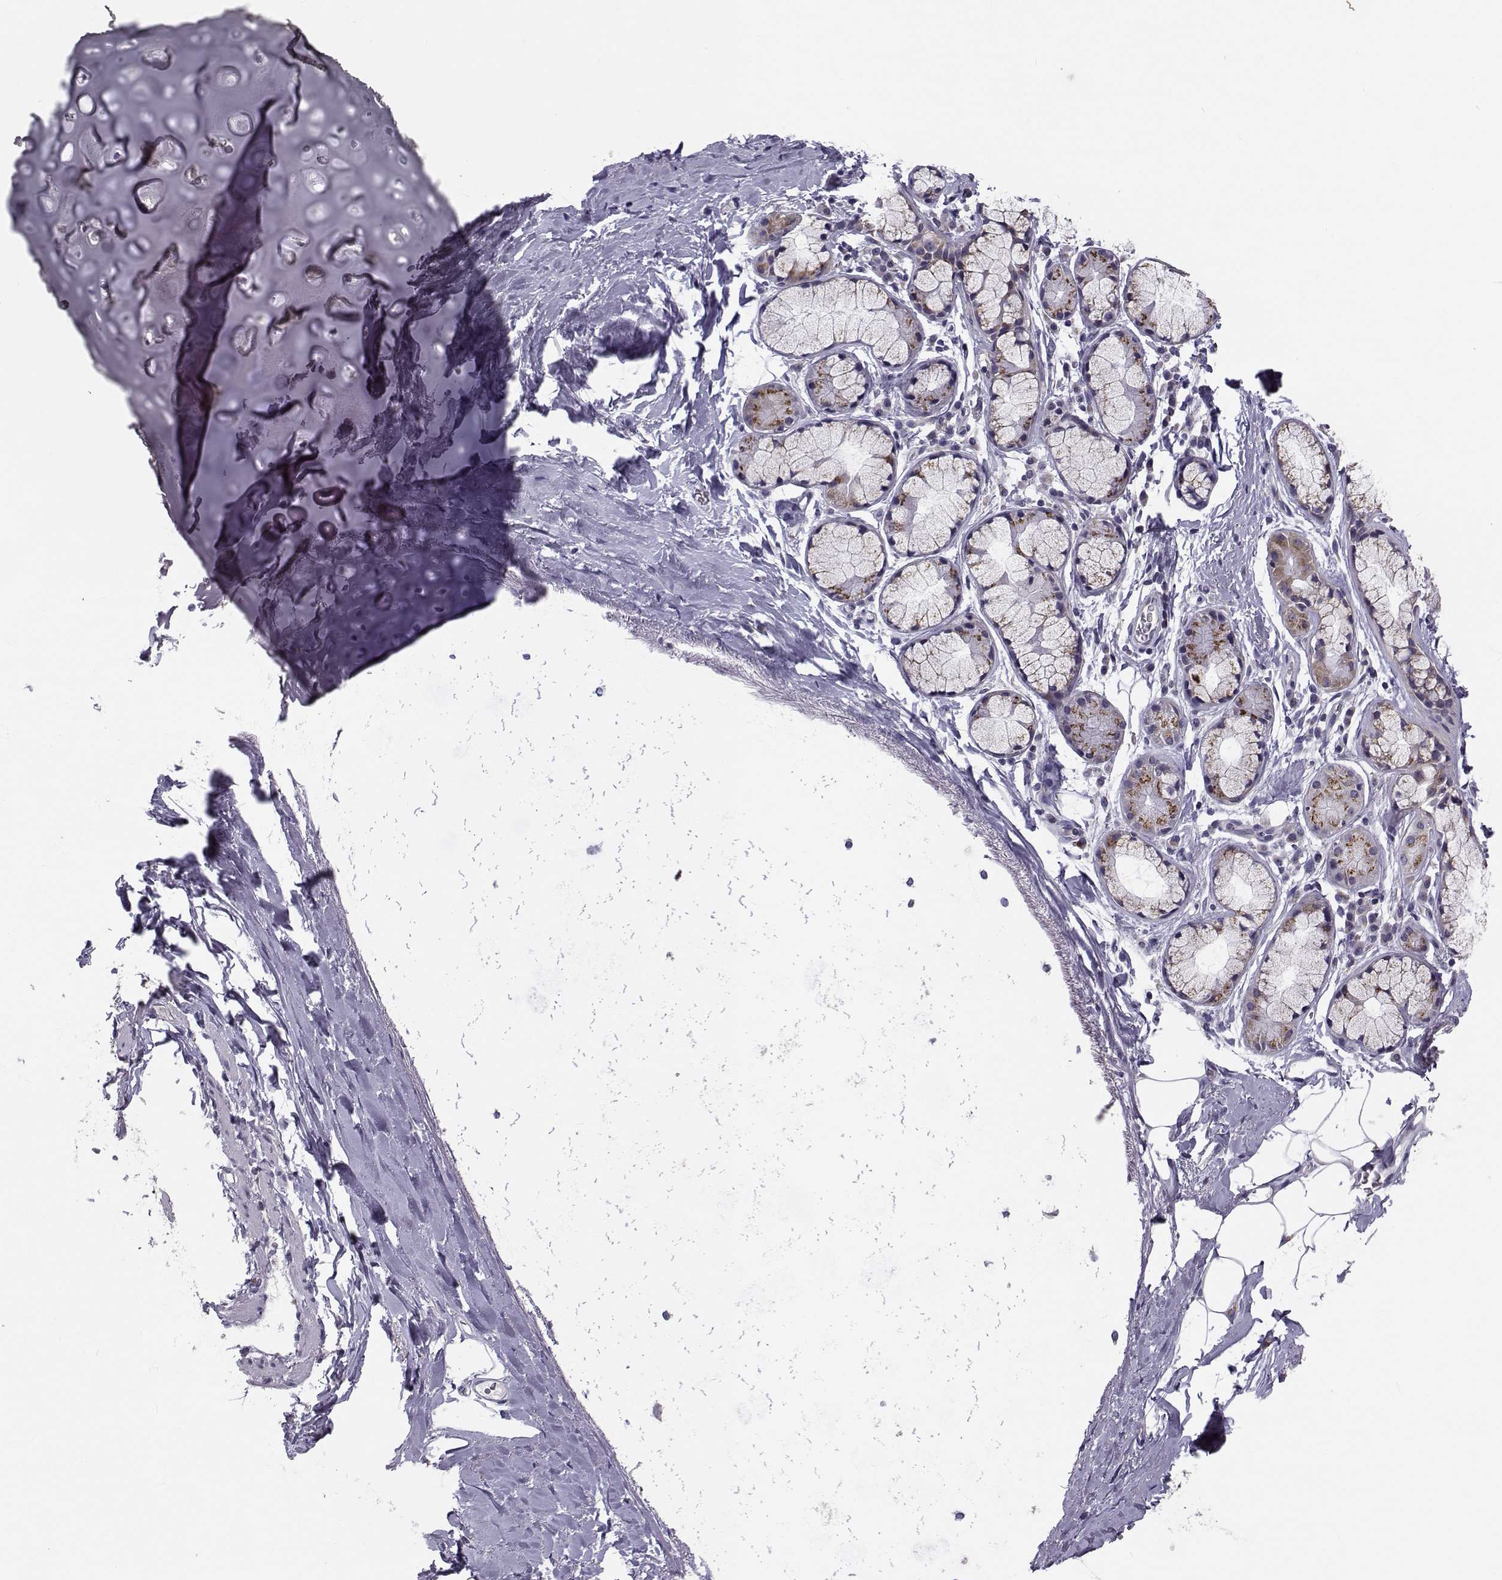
{"staining": {"intensity": "negative", "quantity": "none", "location": "none"}, "tissue": "soft tissue", "cell_type": "Chondrocytes", "image_type": "normal", "snomed": [{"axis": "morphology", "description": "Normal tissue, NOS"}, {"axis": "topography", "description": "Bronchus"}, {"axis": "topography", "description": "Lung"}], "caption": "DAB (3,3'-diaminobenzidine) immunohistochemical staining of benign human soft tissue demonstrates no significant staining in chondrocytes. (DAB IHC, high magnification).", "gene": "ANGPT1", "patient": {"sex": "female", "age": 57}}